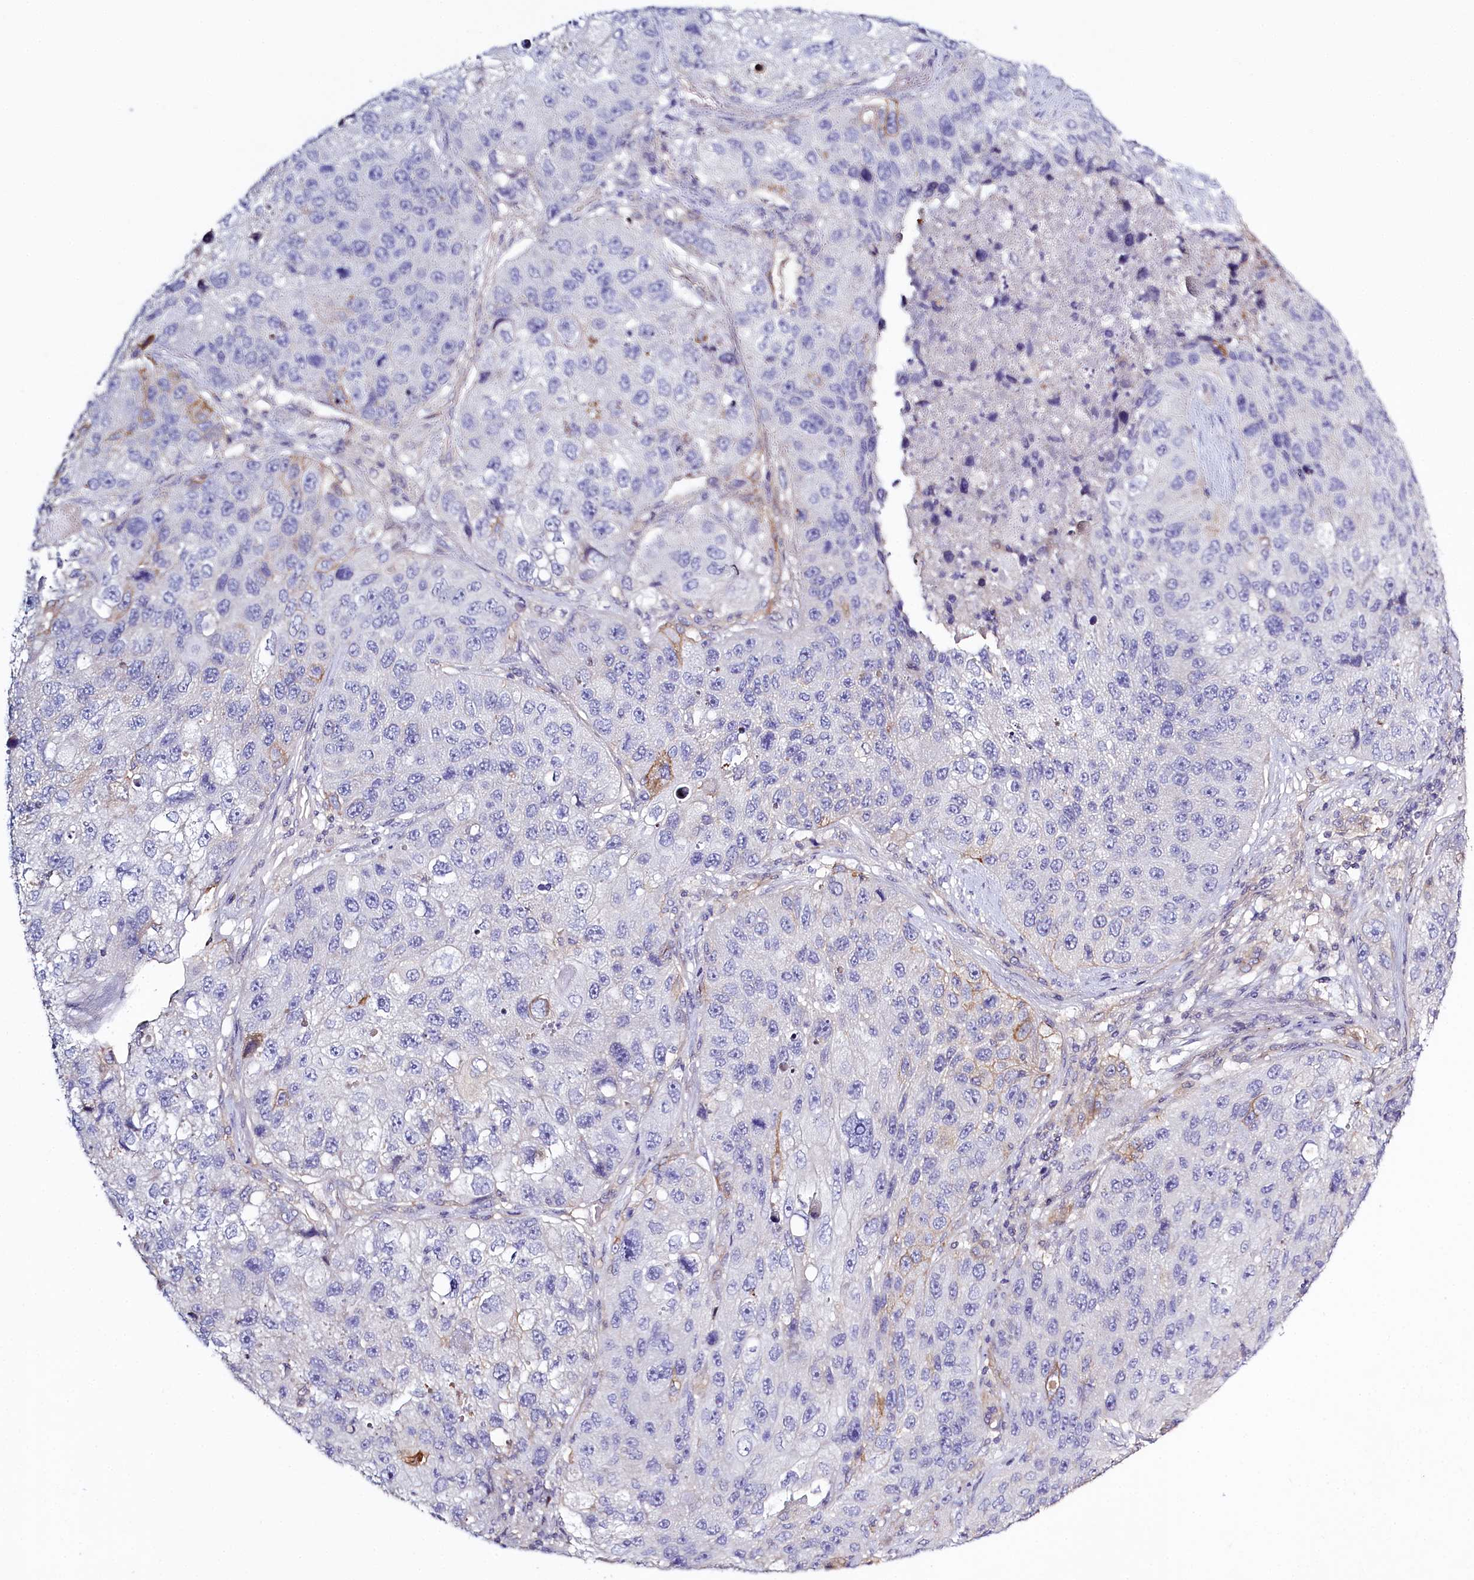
{"staining": {"intensity": "negative", "quantity": "none", "location": "none"}, "tissue": "lung cancer", "cell_type": "Tumor cells", "image_type": "cancer", "snomed": [{"axis": "morphology", "description": "Squamous cell carcinoma, NOS"}, {"axis": "topography", "description": "Lung"}], "caption": "Immunohistochemistry histopathology image of neoplastic tissue: human squamous cell carcinoma (lung) stained with DAB (3,3'-diaminobenzidine) displays no significant protein expression in tumor cells.", "gene": "PDE6D", "patient": {"sex": "male", "age": 61}}